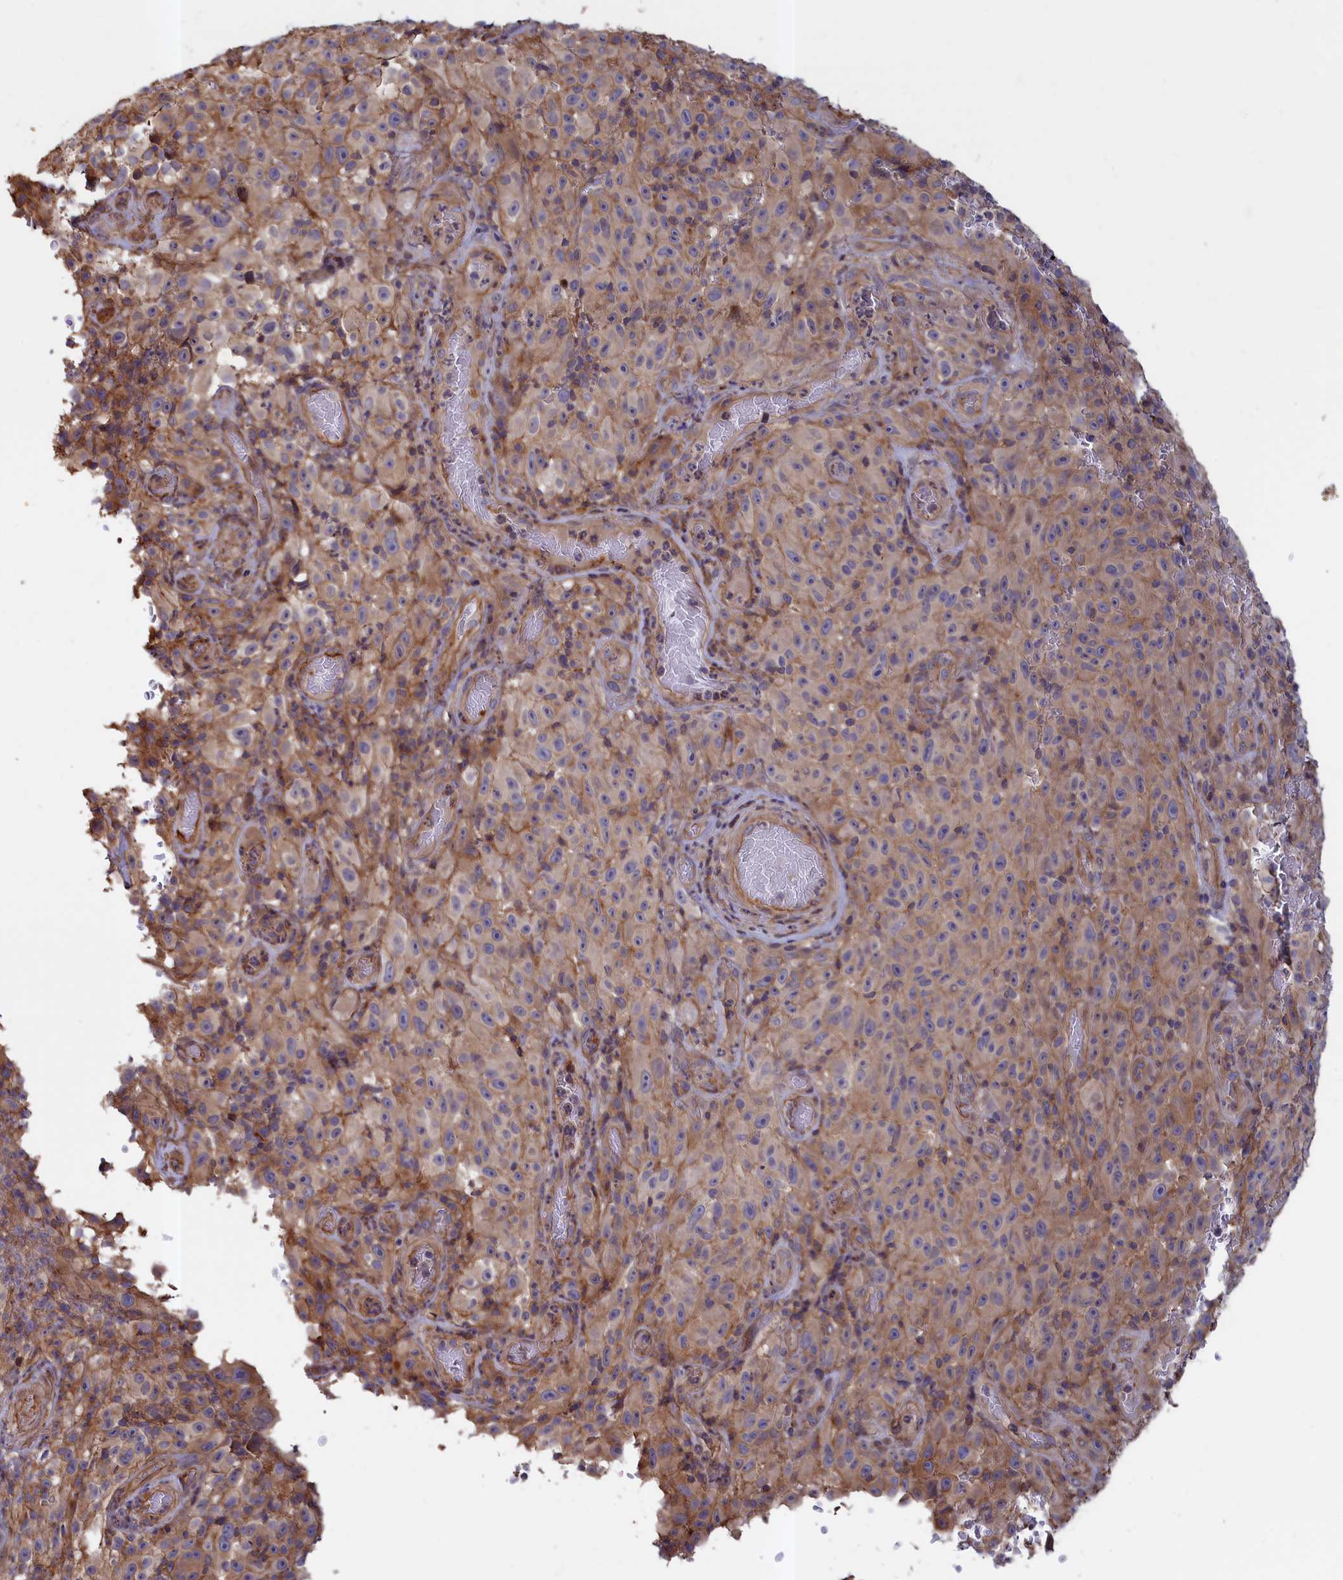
{"staining": {"intensity": "moderate", "quantity": "<25%", "location": "cytoplasmic/membranous"}, "tissue": "melanoma", "cell_type": "Tumor cells", "image_type": "cancer", "snomed": [{"axis": "morphology", "description": "Malignant melanoma, NOS"}, {"axis": "topography", "description": "Skin"}], "caption": "Protein analysis of melanoma tissue displays moderate cytoplasmic/membranous staining in about <25% of tumor cells. (IHC, brightfield microscopy, high magnification).", "gene": "ANKRD27", "patient": {"sex": "female", "age": 82}}